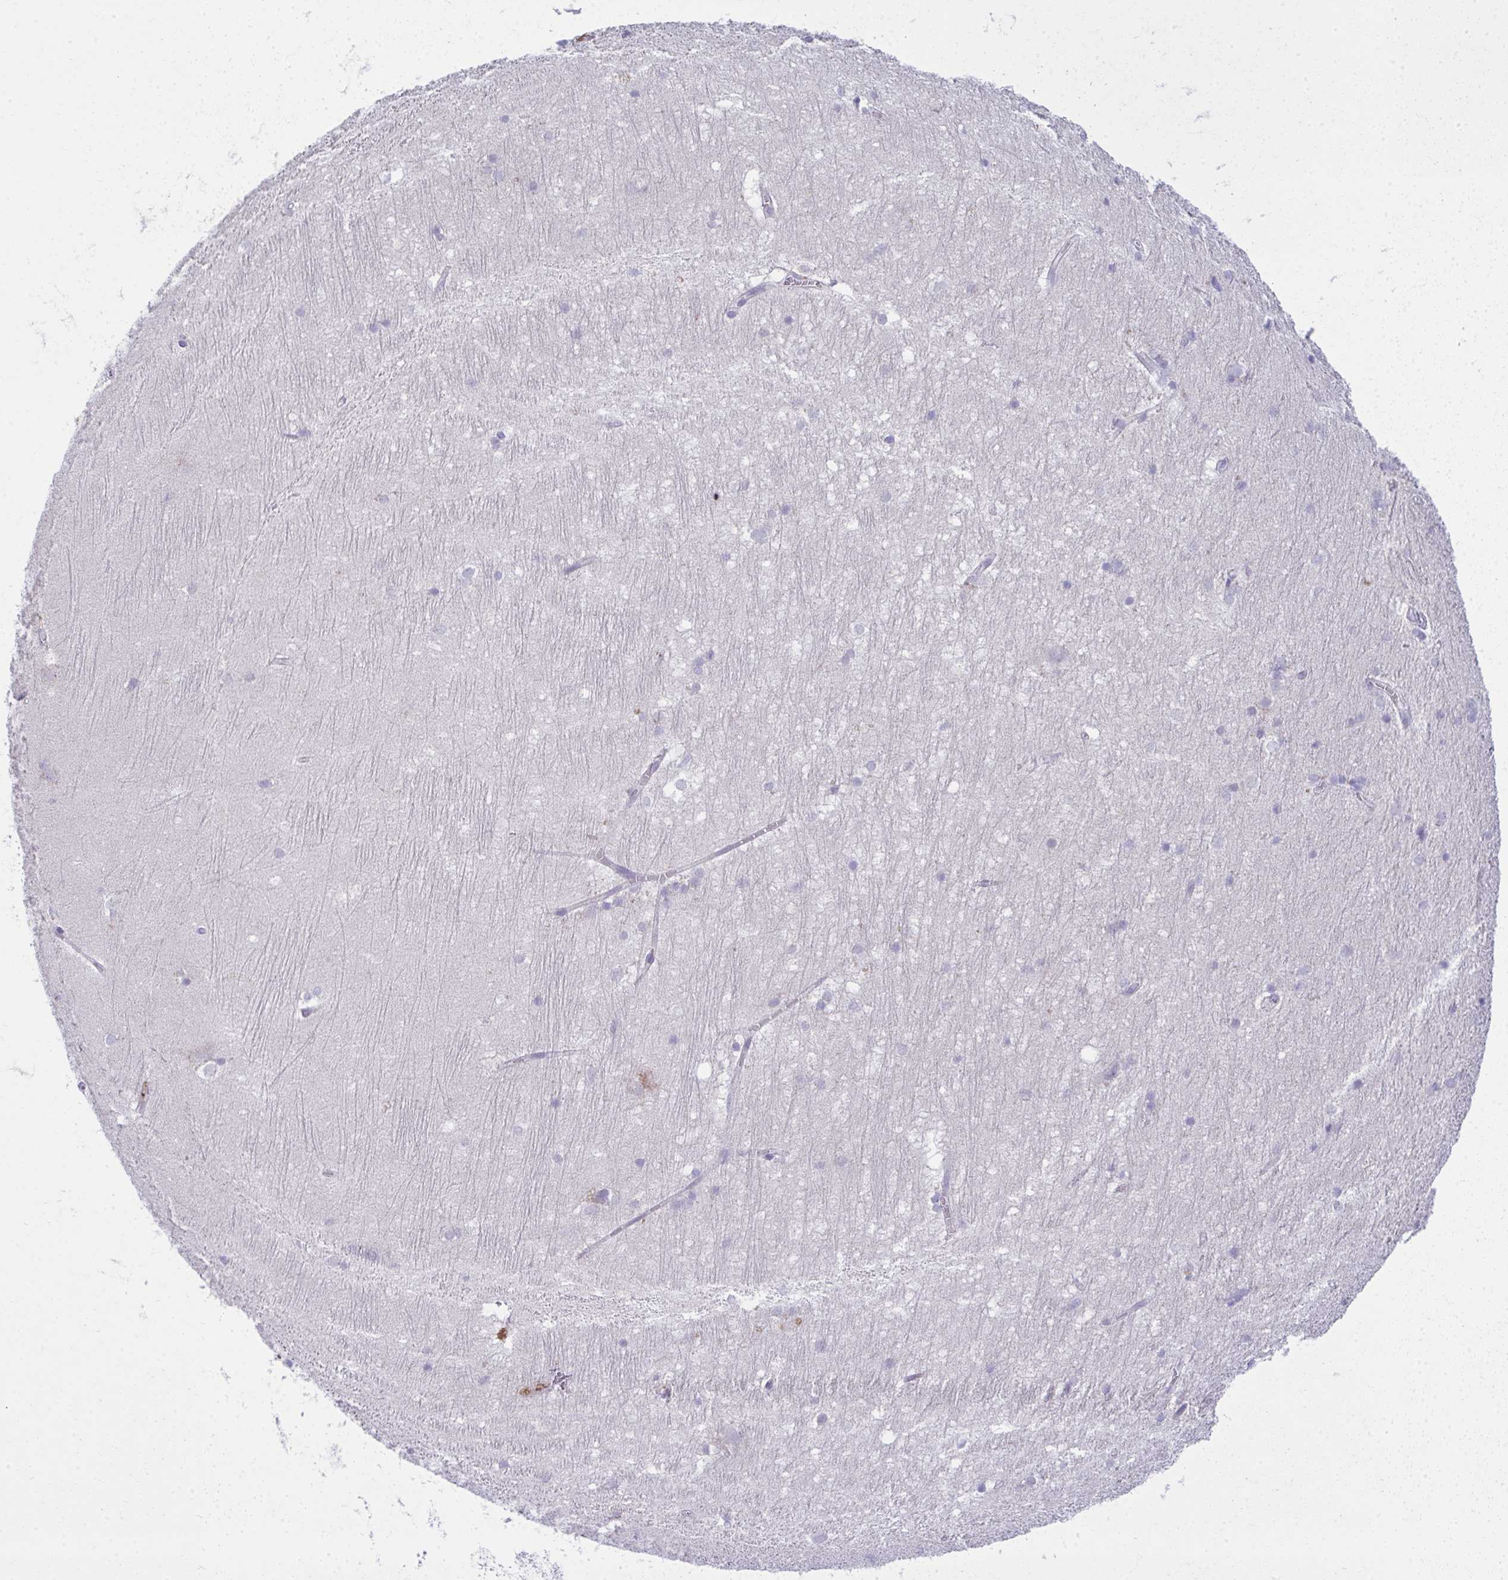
{"staining": {"intensity": "negative", "quantity": "none", "location": "none"}, "tissue": "hippocampus", "cell_type": "Glial cells", "image_type": "normal", "snomed": [{"axis": "morphology", "description": "Normal tissue, NOS"}, {"axis": "topography", "description": "Cerebral cortex"}, {"axis": "topography", "description": "Hippocampus"}], "caption": "Immunohistochemical staining of unremarkable hippocampus demonstrates no significant staining in glial cells.", "gene": "SPTB", "patient": {"sex": "female", "age": 19}}